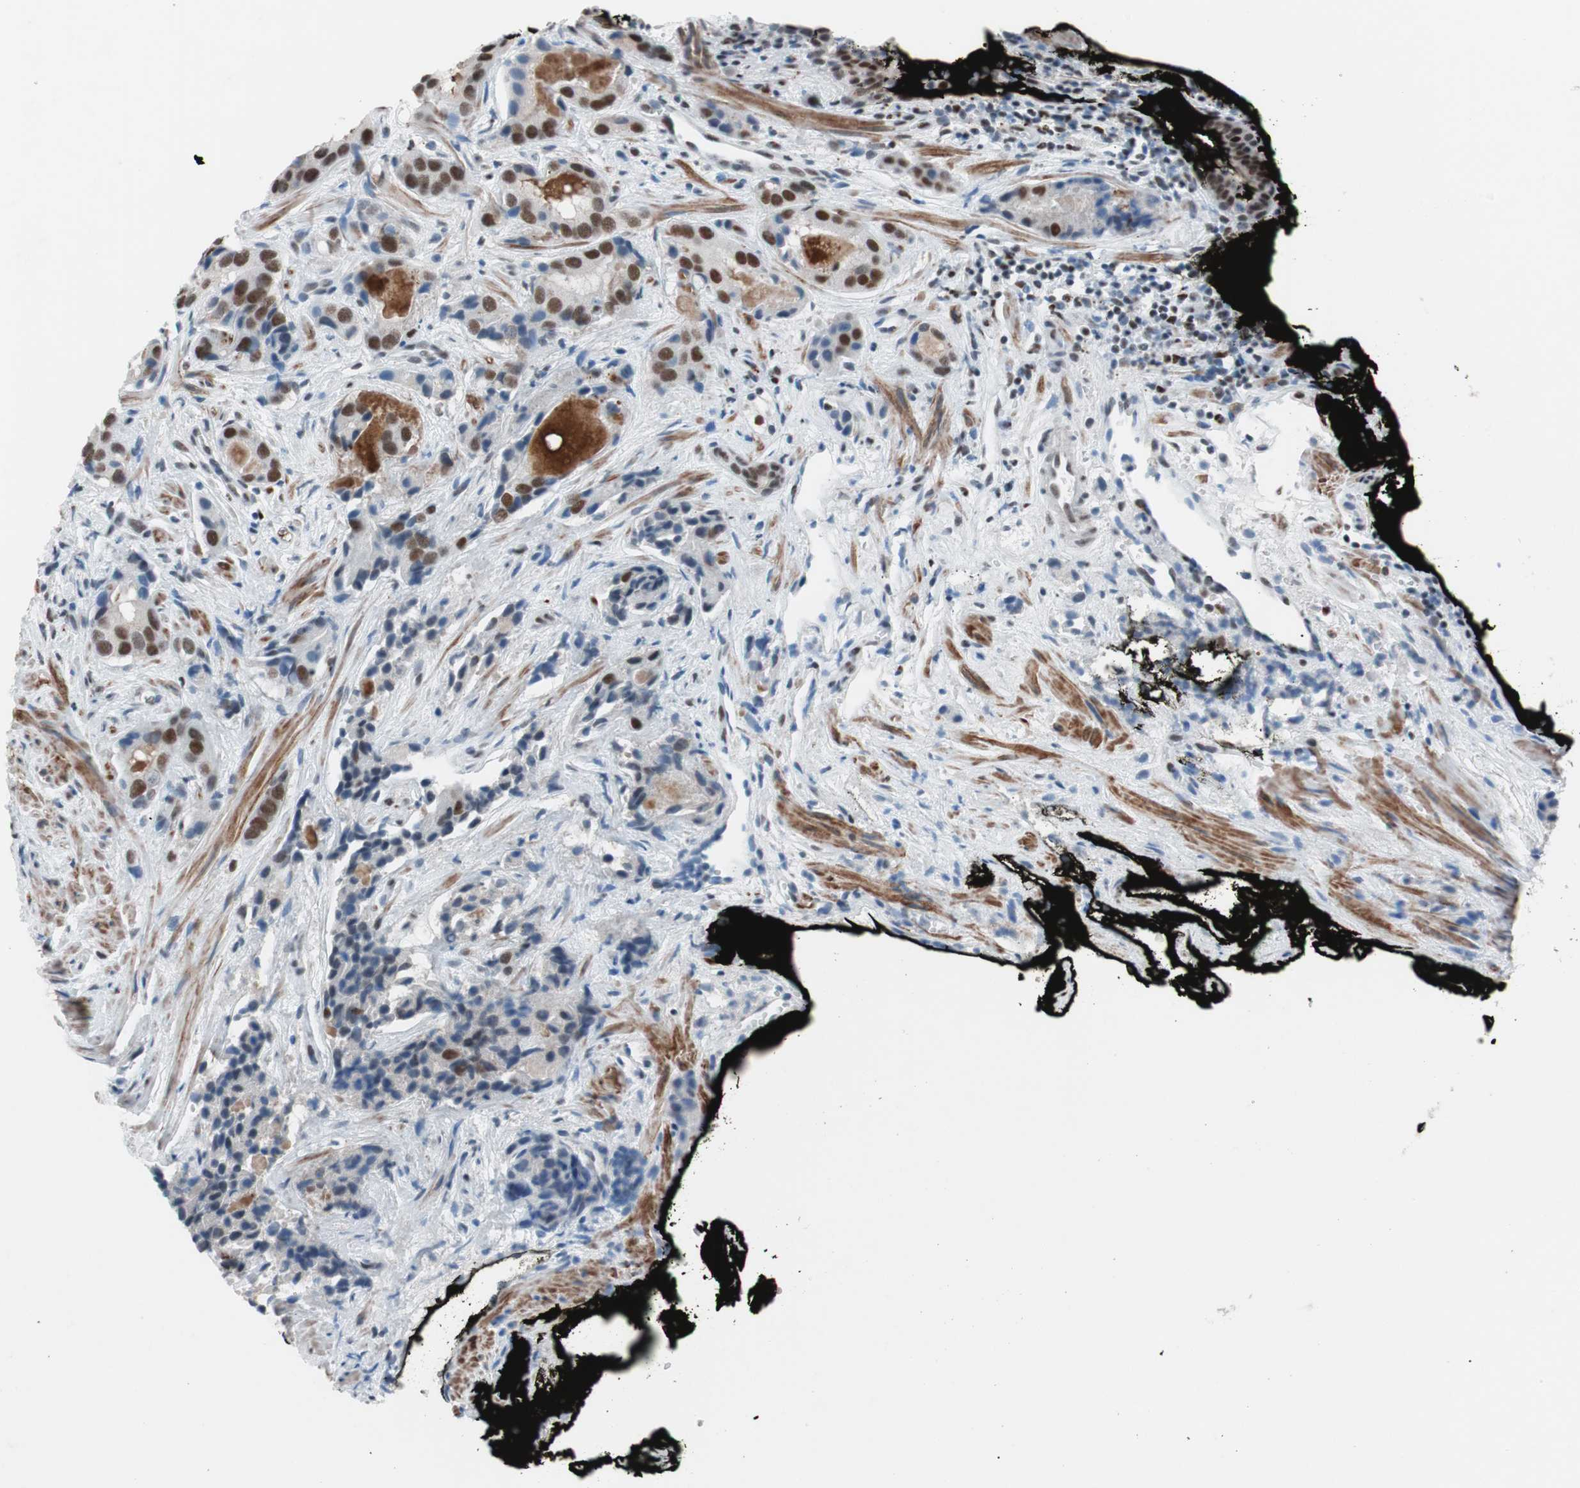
{"staining": {"intensity": "moderate", "quantity": ">75%", "location": "nuclear"}, "tissue": "prostate cancer", "cell_type": "Tumor cells", "image_type": "cancer", "snomed": [{"axis": "morphology", "description": "Adenocarcinoma, High grade"}, {"axis": "topography", "description": "Prostate"}], "caption": "Immunohistochemical staining of prostate adenocarcinoma (high-grade) shows moderate nuclear protein staining in about >75% of tumor cells.", "gene": "ARID1A", "patient": {"sex": "male", "age": 58}}